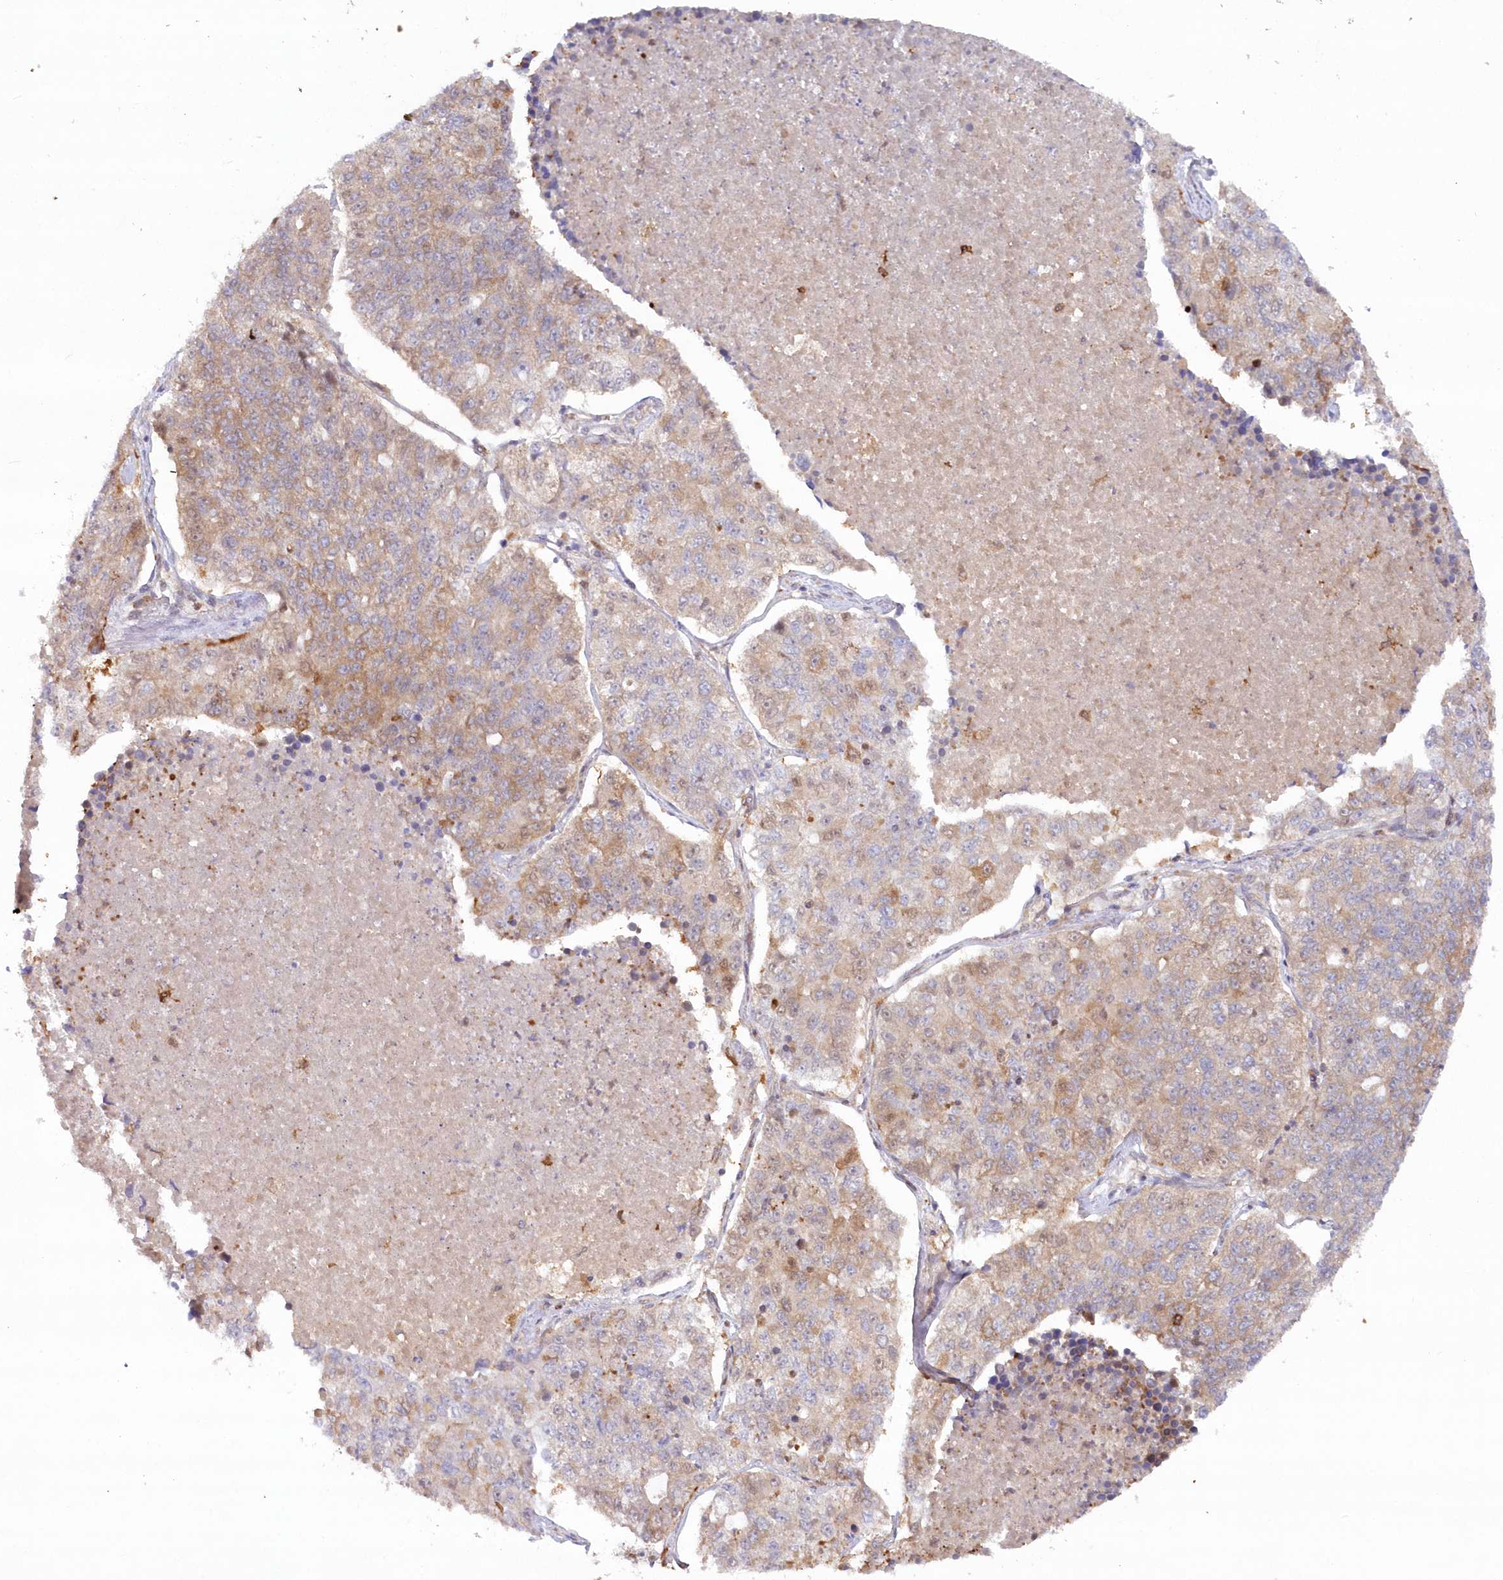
{"staining": {"intensity": "moderate", "quantity": "<25%", "location": "cytoplasmic/membranous"}, "tissue": "lung cancer", "cell_type": "Tumor cells", "image_type": "cancer", "snomed": [{"axis": "morphology", "description": "Adenocarcinoma, NOS"}, {"axis": "topography", "description": "Lung"}], "caption": "DAB immunohistochemical staining of adenocarcinoma (lung) reveals moderate cytoplasmic/membranous protein staining in approximately <25% of tumor cells.", "gene": "GBE1", "patient": {"sex": "male", "age": 49}}